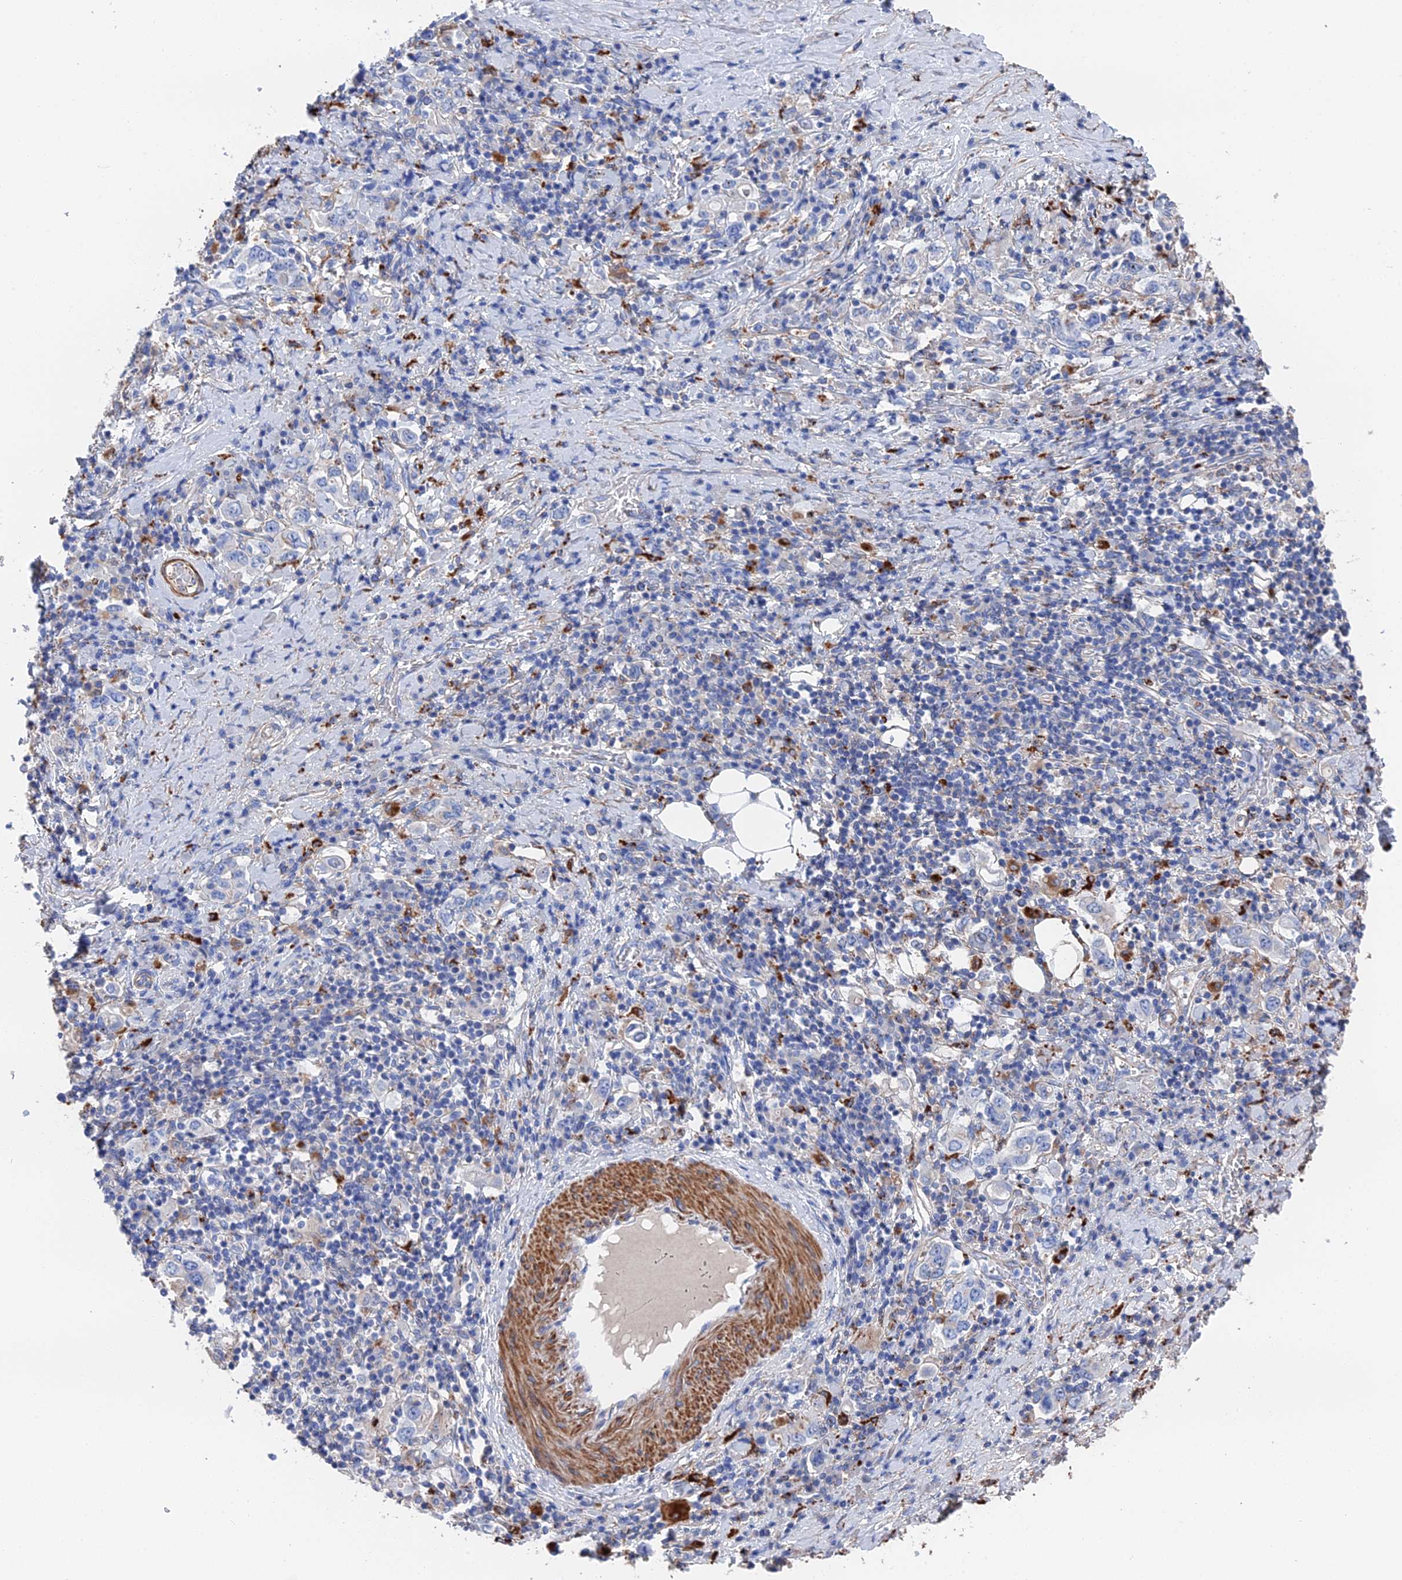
{"staining": {"intensity": "negative", "quantity": "none", "location": "none"}, "tissue": "stomach cancer", "cell_type": "Tumor cells", "image_type": "cancer", "snomed": [{"axis": "morphology", "description": "Adenocarcinoma, NOS"}, {"axis": "topography", "description": "Stomach, upper"}, {"axis": "topography", "description": "Stomach"}], "caption": "A photomicrograph of stomach adenocarcinoma stained for a protein demonstrates no brown staining in tumor cells.", "gene": "STRA6", "patient": {"sex": "male", "age": 62}}